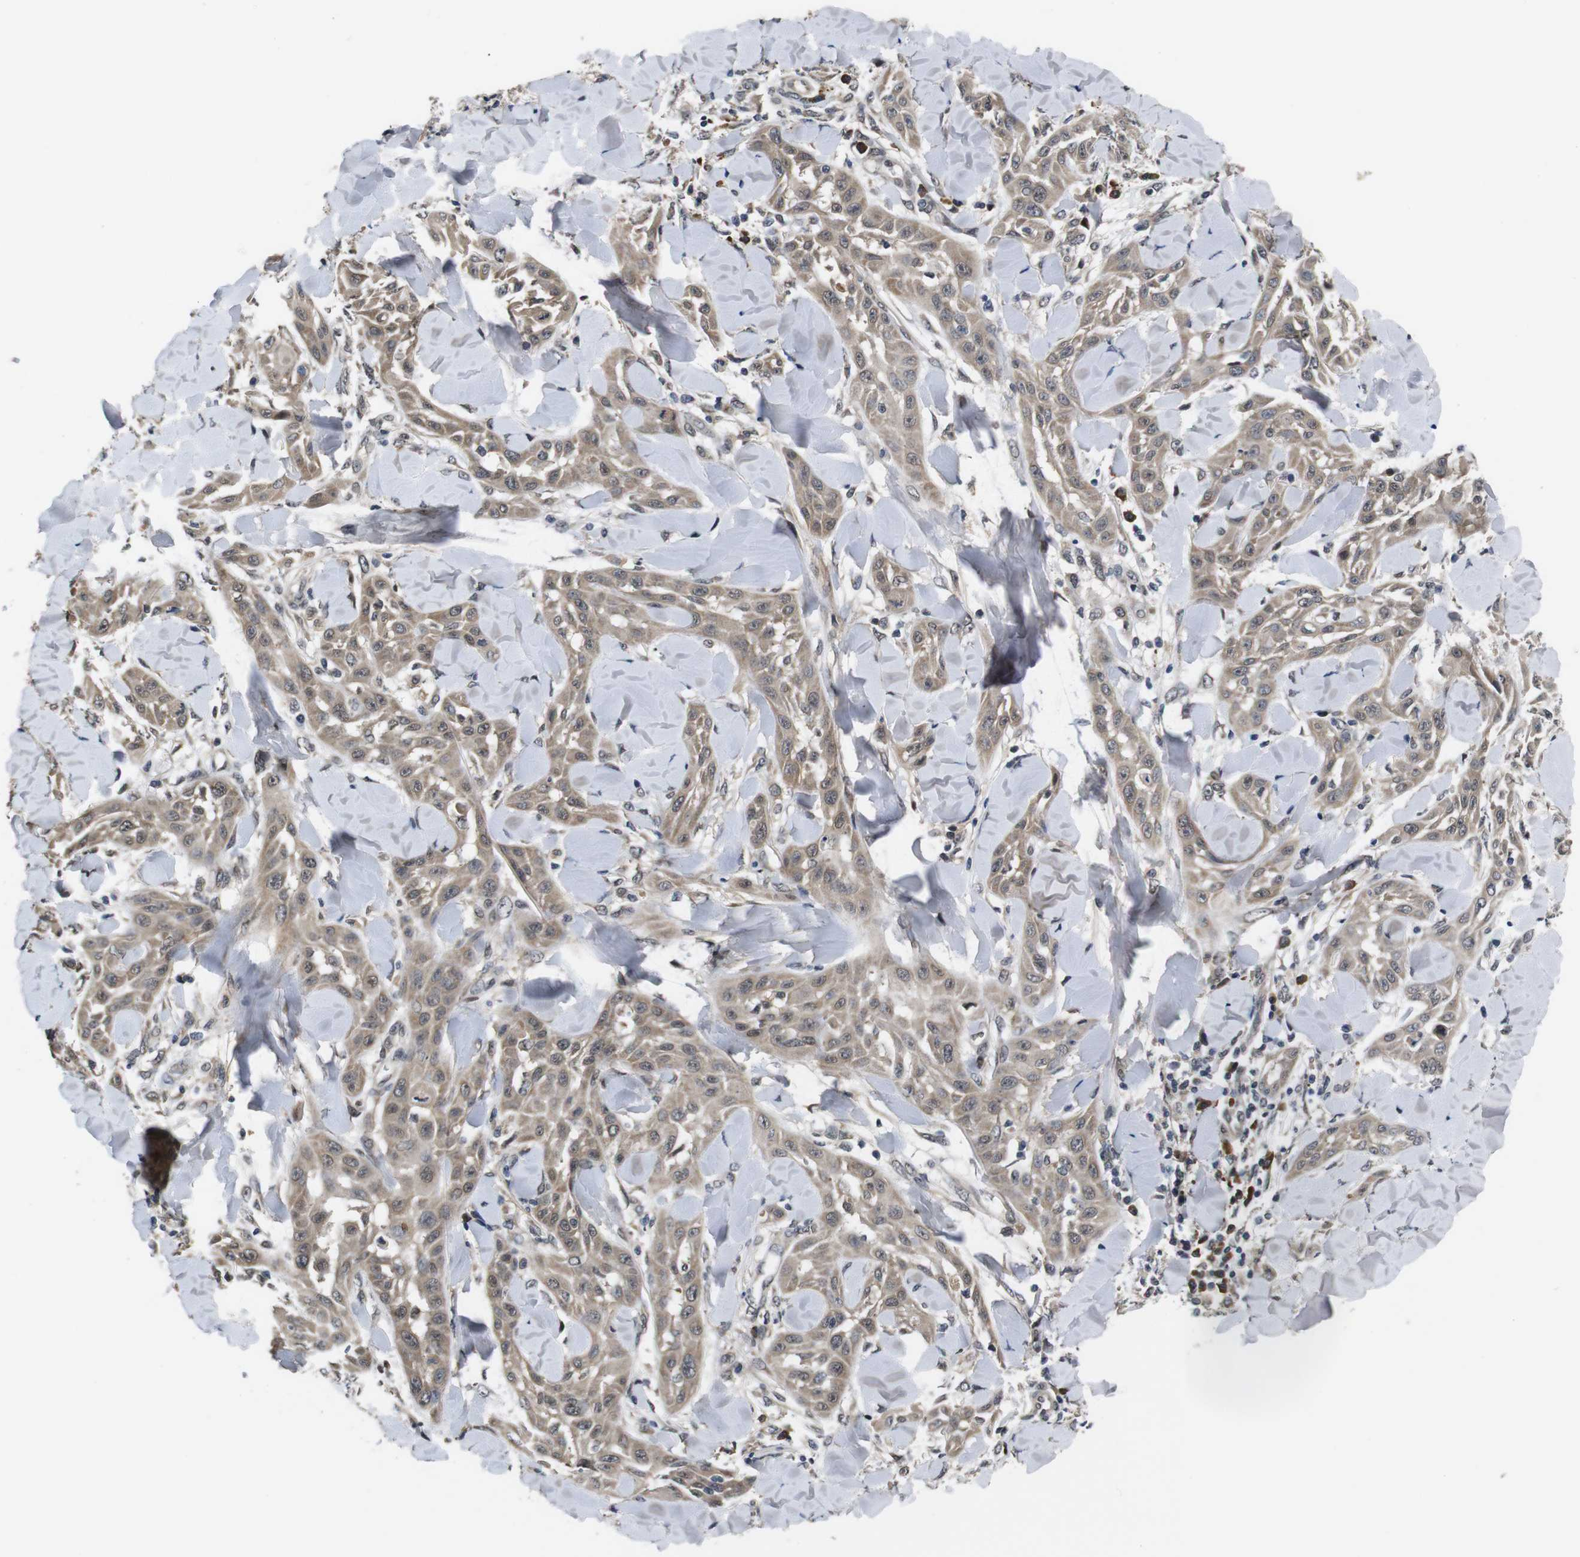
{"staining": {"intensity": "weak", "quantity": ">75%", "location": "cytoplasmic/membranous"}, "tissue": "skin cancer", "cell_type": "Tumor cells", "image_type": "cancer", "snomed": [{"axis": "morphology", "description": "Squamous cell carcinoma, NOS"}, {"axis": "topography", "description": "Skin"}], "caption": "Tumor cells show weak cytoplasmic/membranous expression in about >75% of cells in squamous cell carcinoma (skin).", "gene": "ZBTB46", "patient": {"sex": "male", "age": 24}}